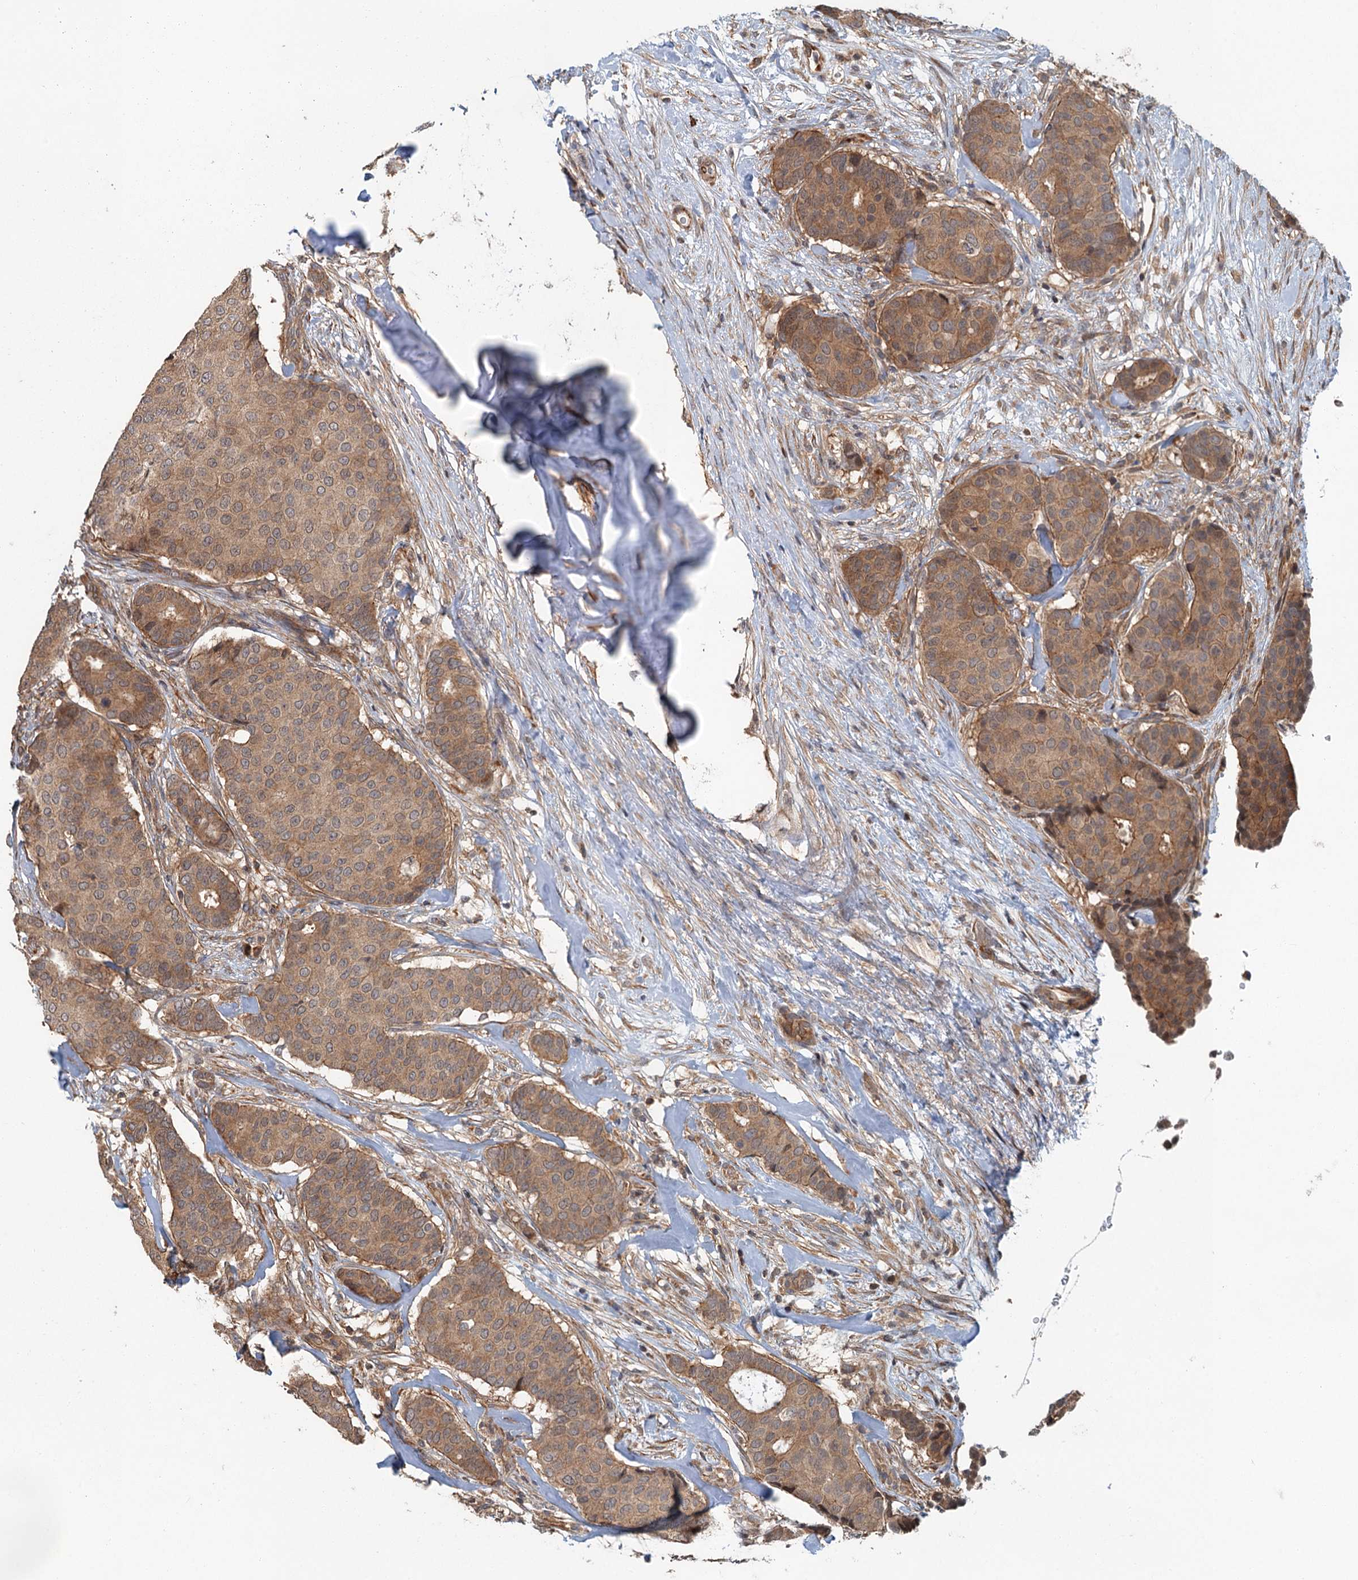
{"staining": {"intensity": "moderate", "quantity": ">75%", "location": "cytoplasmic/membranous"}, "tissue": "breast cancer", "cell_type": "Tumor cells", "image_type": "cancer", "snomed": [{"axis": "morphology", "description": "Duct carcinoma"}, {"axis": "topography", "description": "Breast"}], "caption": "A brown stain highlights moderate cytoplasmic/membranous positivity of a protein in human breast intraductal carcinoma tumor cells. The staining is performed using DAB brown chromogen to label protein expression. The nuclei are counter-stained blue using hematoxylin.", "gene": "ZNF527", "patient": {"sex": "female", "age": 75}}